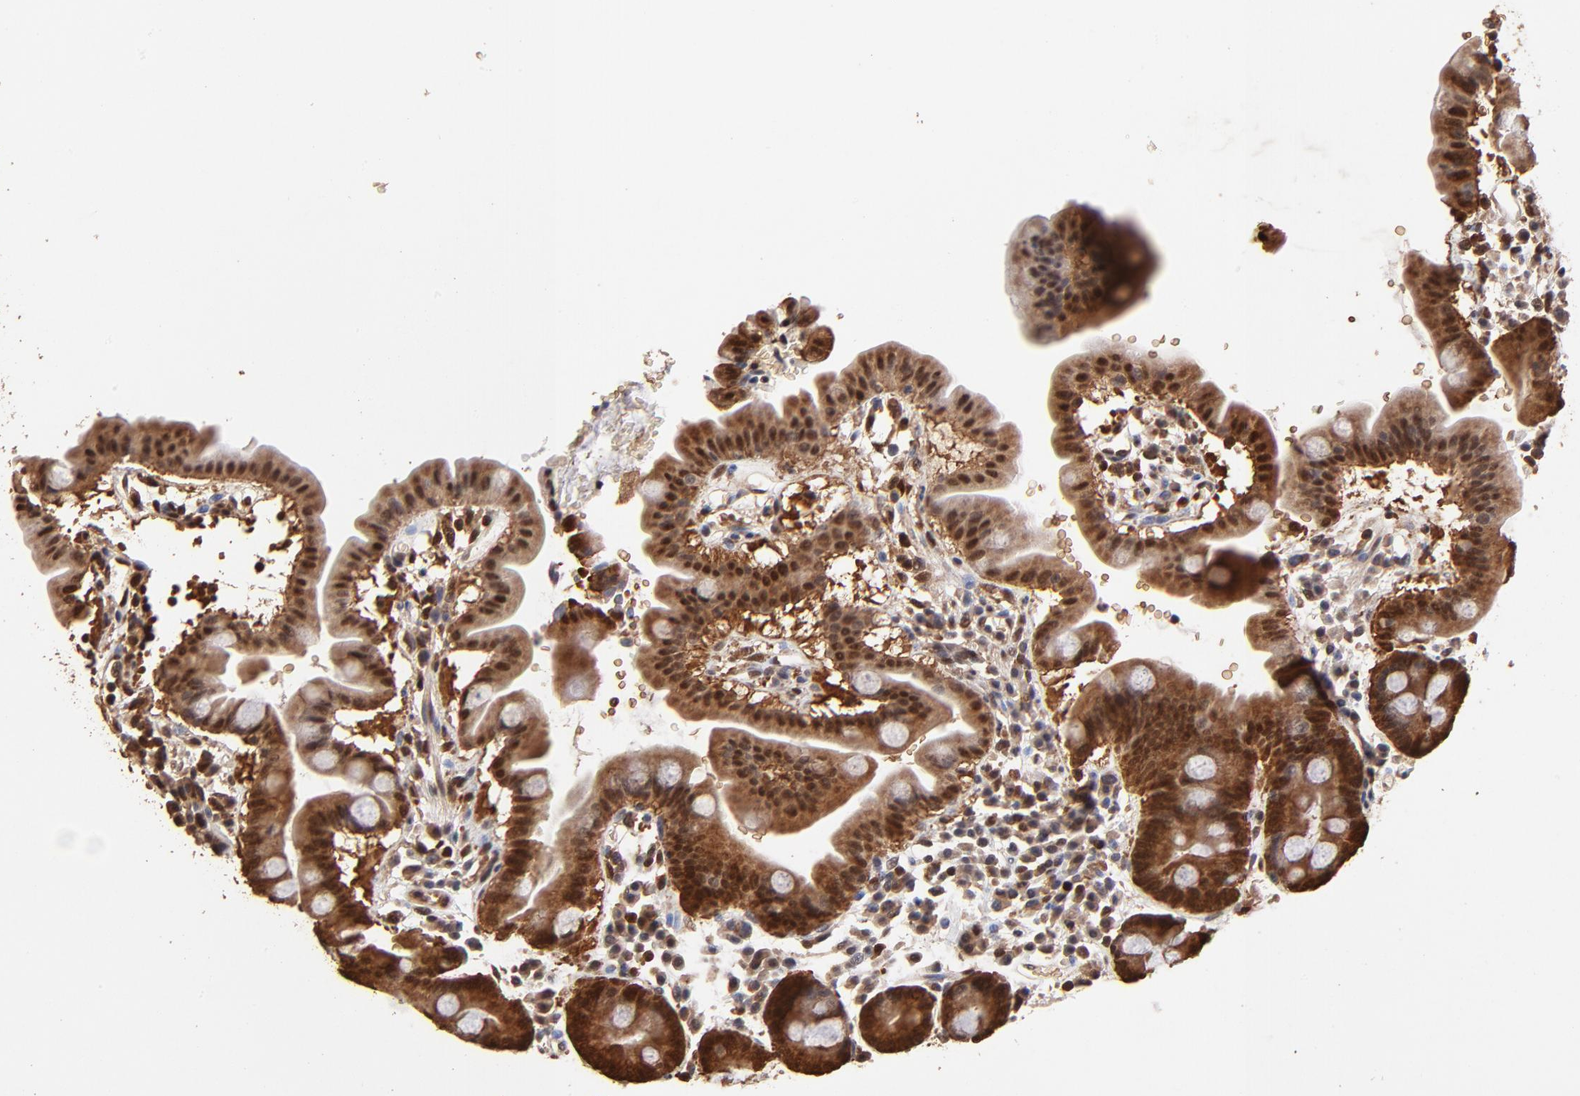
{"staining": {"intensity": "moderate", "quantity": ">75%", "location": "cytoplasmic/membranous,nuclear"}, "tissue": "duodenum", "cell_type": "Glandular cells", "image_type": "normal", "snomed": [{"axis": "morphology", "description": "Normal tissue, NOS"}, {"axis": "topography", "description": "Duodenum"}], "caption": "IHC micrograph of unremarkable duodenum stained for a protein (brown), which demonstrates medium levels of moderate cytoplasmic/membranous,nuclear positivity in about >75% of glandular cells.", "gene": "CASP1", "patient": {"sex": "male", "age": 50}}